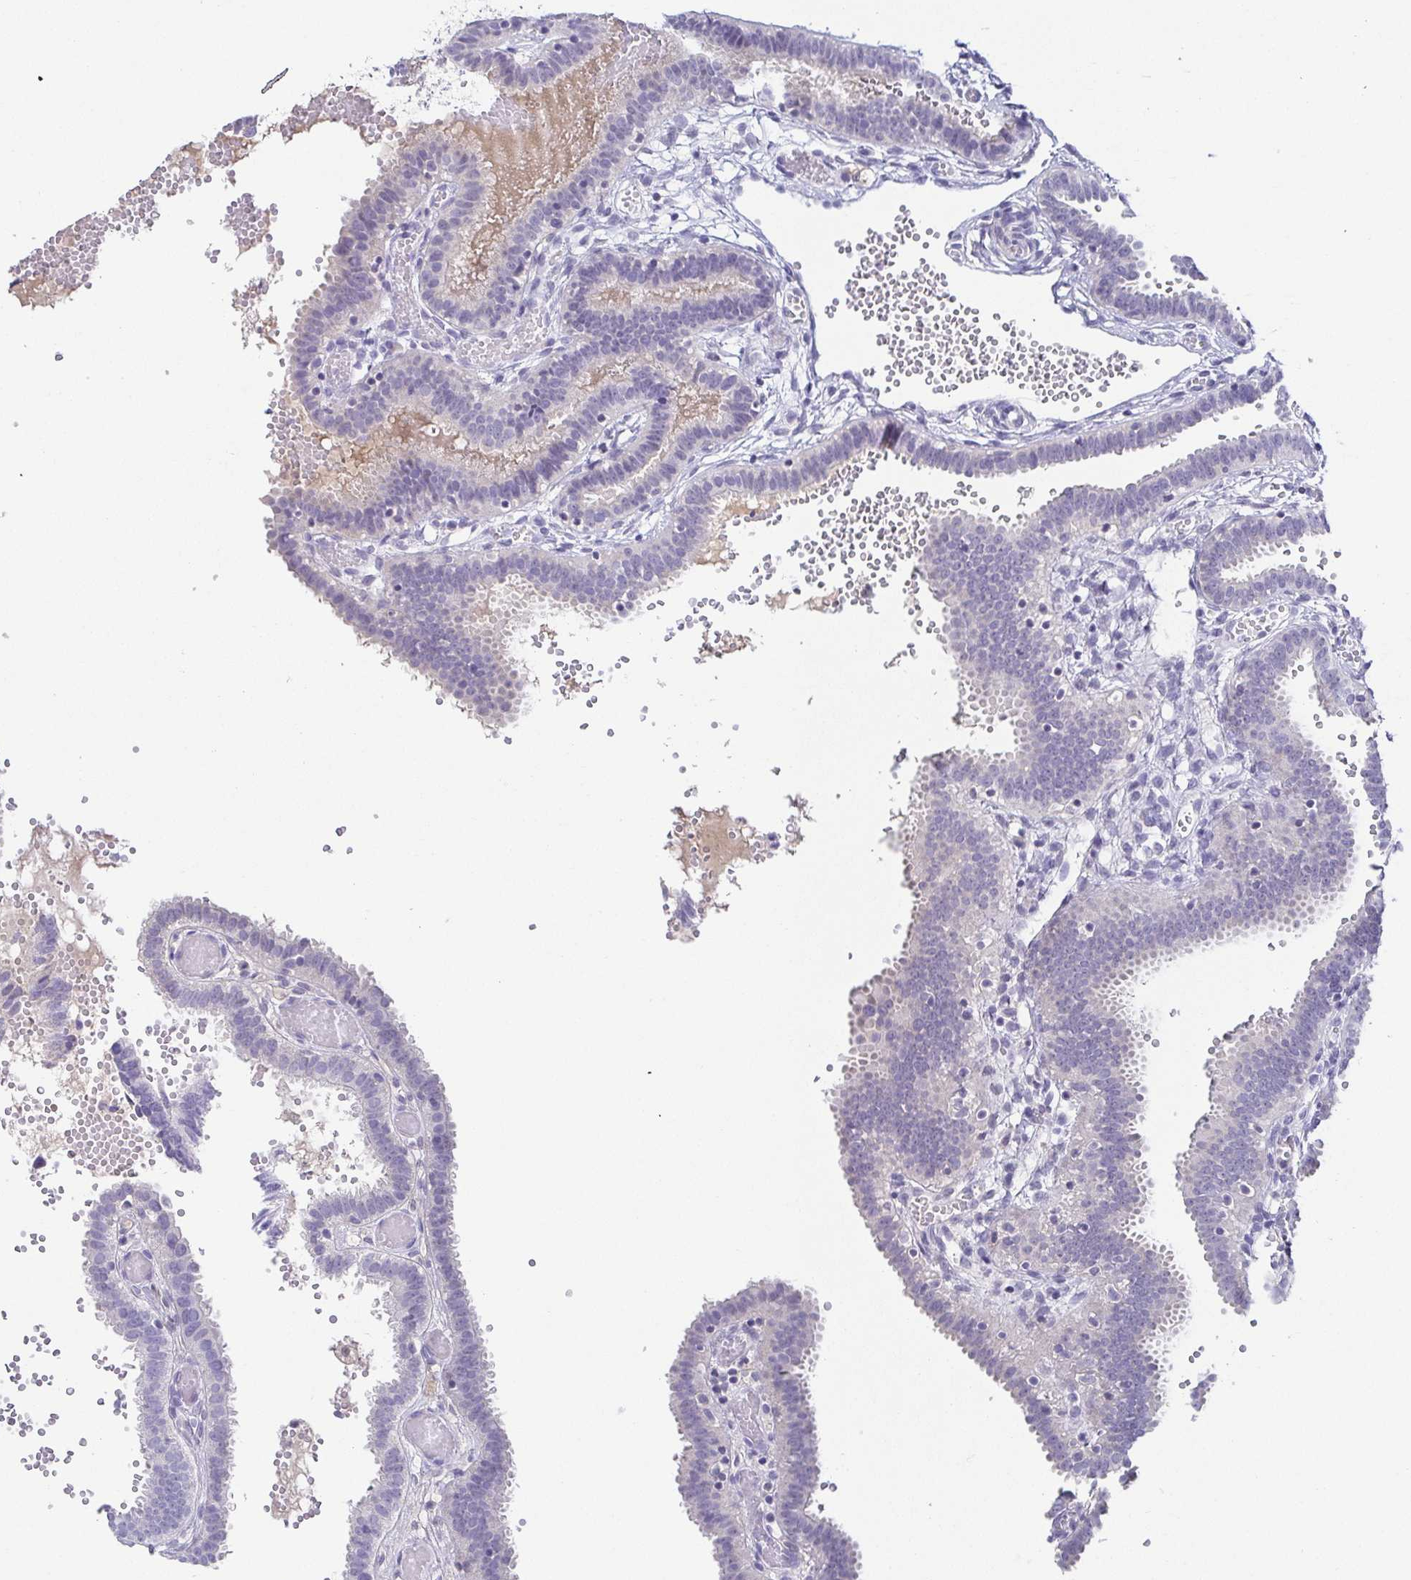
{"staining": {"intensity": "negative", "quantity": "none", "location": "none"}, "tissue": "fallopian tube", "cell_type": "Glandular cells", "image_type": "normal", "snomed": [{"axis": "morphology", "description": "Normal tissue, NOS"}, {"axis": "topography", "description": "Fallopian tube"}], "caption": "Image shows no protein staining in glandular cells of normal fallopian tube.", "gene": "RNASE7", "patient": {"sex": "female", "age": 37}}